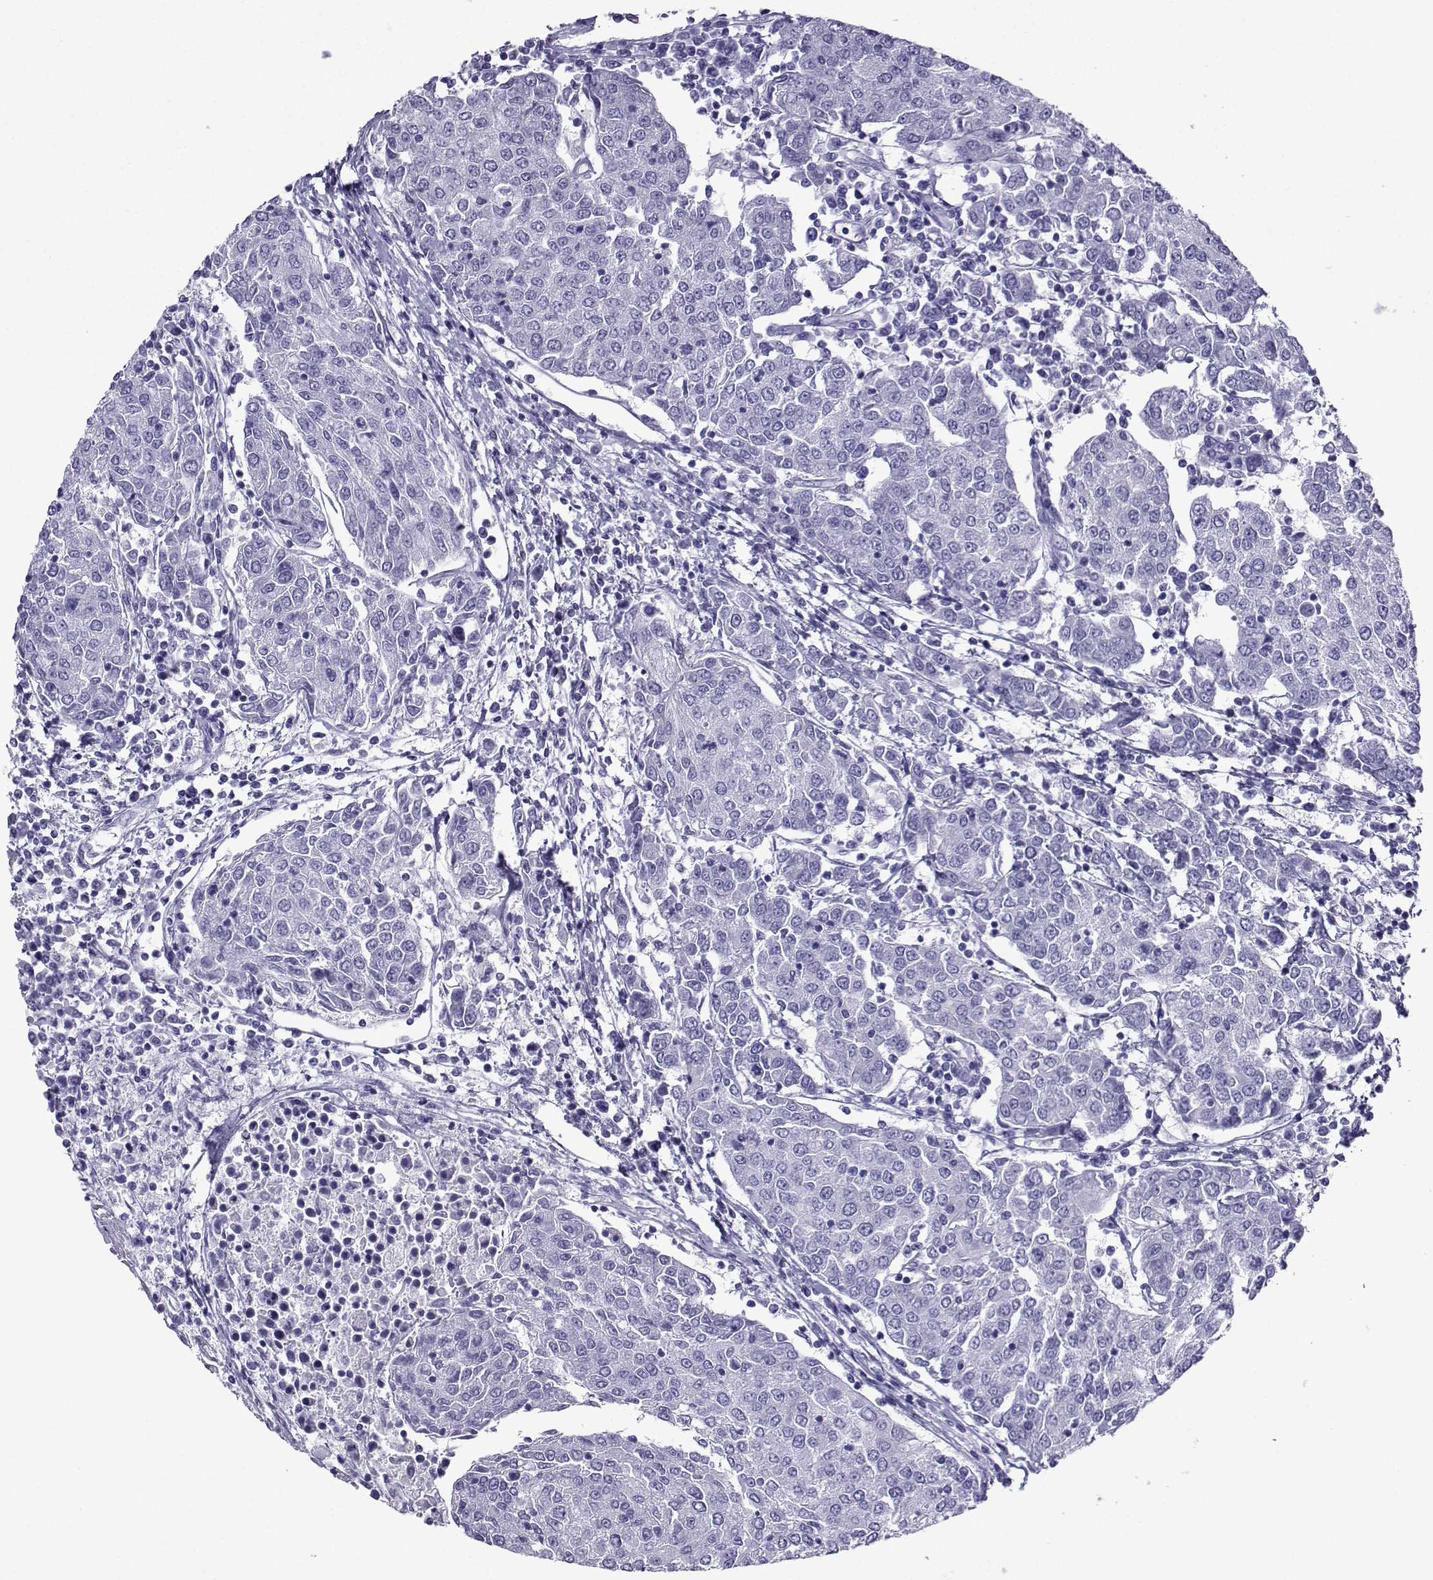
{"staining": {"intensity": "negative", "quantity": "none", "location": "none"}, "tissue": "urothelial cancer", "cell_type": "Tumor cells", "image_type": "cancer", "snomed": [{"axis": "morphology", "description": "Urothelial carcinoma, High grade"}, {"axis": "topography", "description": "Urinary bladder"}], "caption": "There is no significant expression in tumor cells of high-grade urothelial carcinoma.", "gene": "CD109", "patient": {"sex": "female", "age": 85}}